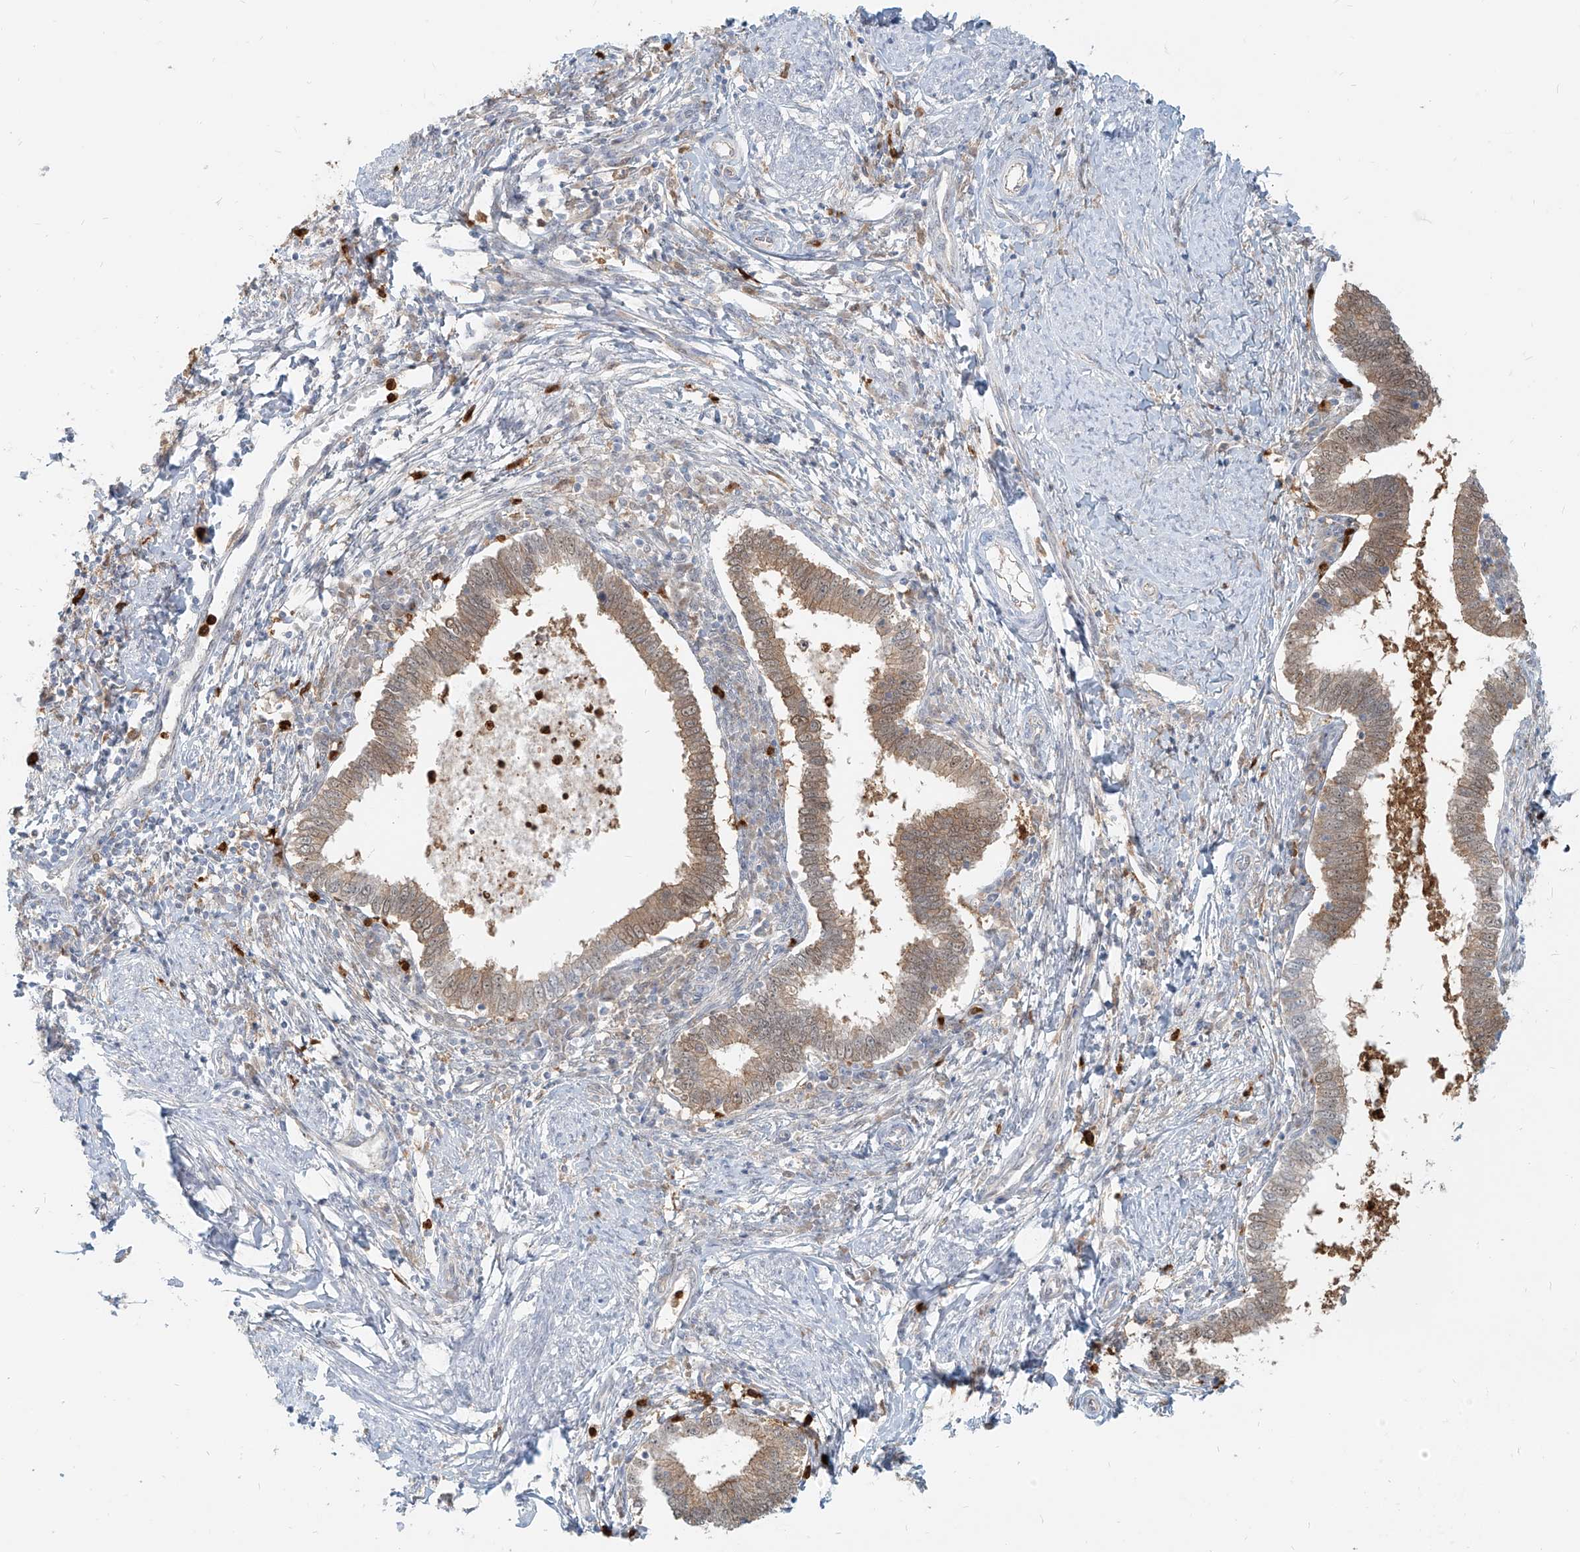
{"staining": {"intensity": "moderate", "quantity": ">75%", "location": "cytoplasmic/membranous"}, "tissue": "cervical cancer", "cell_type": "Tumor cells", "image_type": "cancer", "snomed": [{"axis": "morphology", "description": "Adenocarcinoma, NOS"}, {"axis": "topography", "description": "Cervix"}], "caption": "Tumor cells reveal moderate cytoplasmic/membranous positivity in approximately >75% of cells in cervical cancer.", "gene": "PGD", "patient": {"sex": "female", "age": 36}}